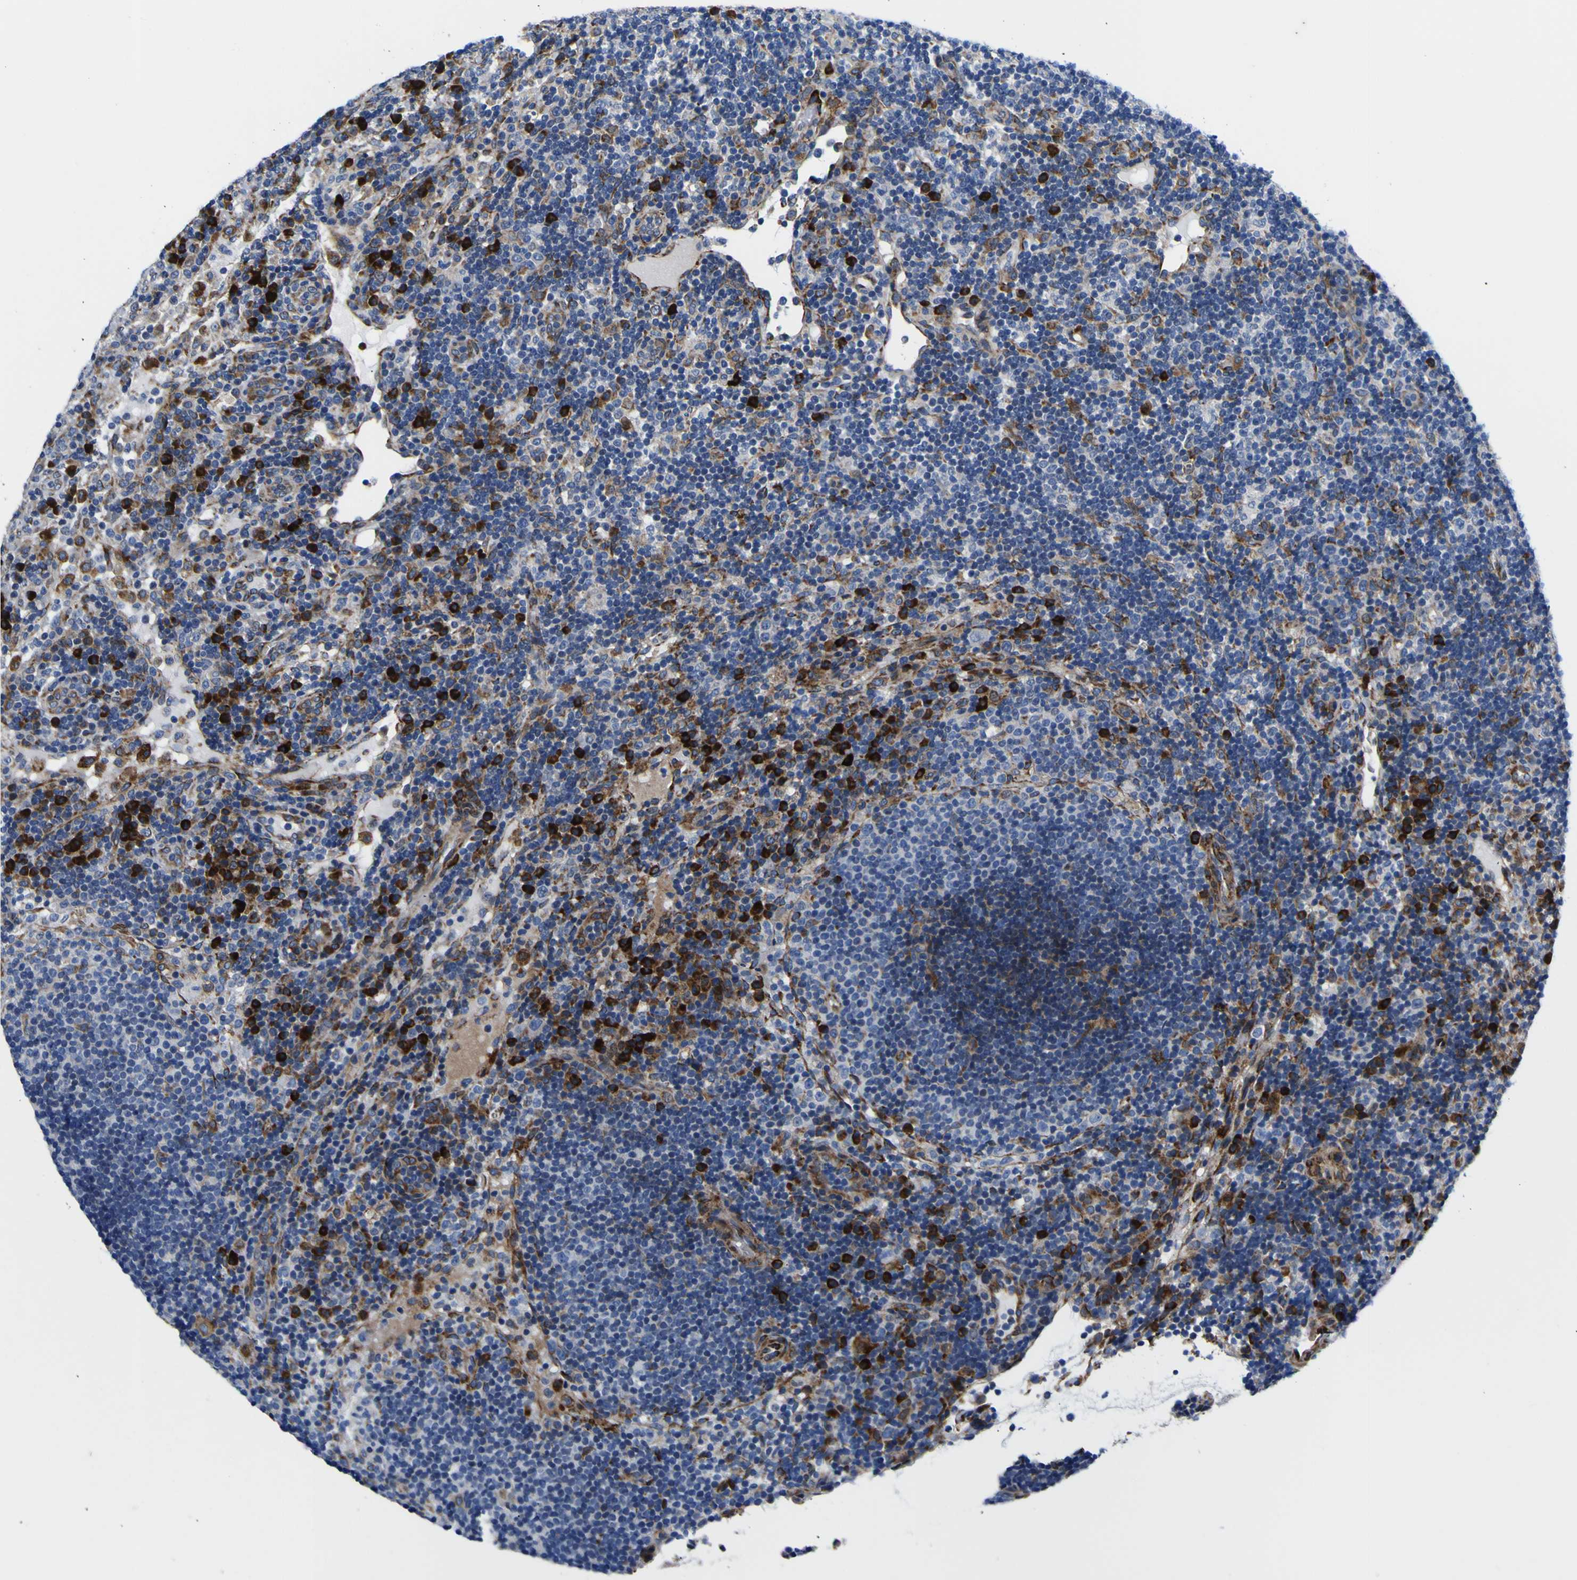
{"staining": {"intensity": "moderate", "quantity": "<25%", "location": "cytoplasmic/membranous"}, "tissue": "lymph node", "cell_type": "Germinal center cells", "image_type": "normal", "snomed": [{"axis": "morphology", "description": "Normal tissue, NOS"}, {"axis": "topography", "description": "Lymph node"}], "caption": "About <25% of germinal center cells in benign human lymph node display moderate cytoplasmic/membranous protein staining as visualized by brown immunohistochemical staining.", "gene": "SCD", "patient": {"sex": "female", "age": 53}}